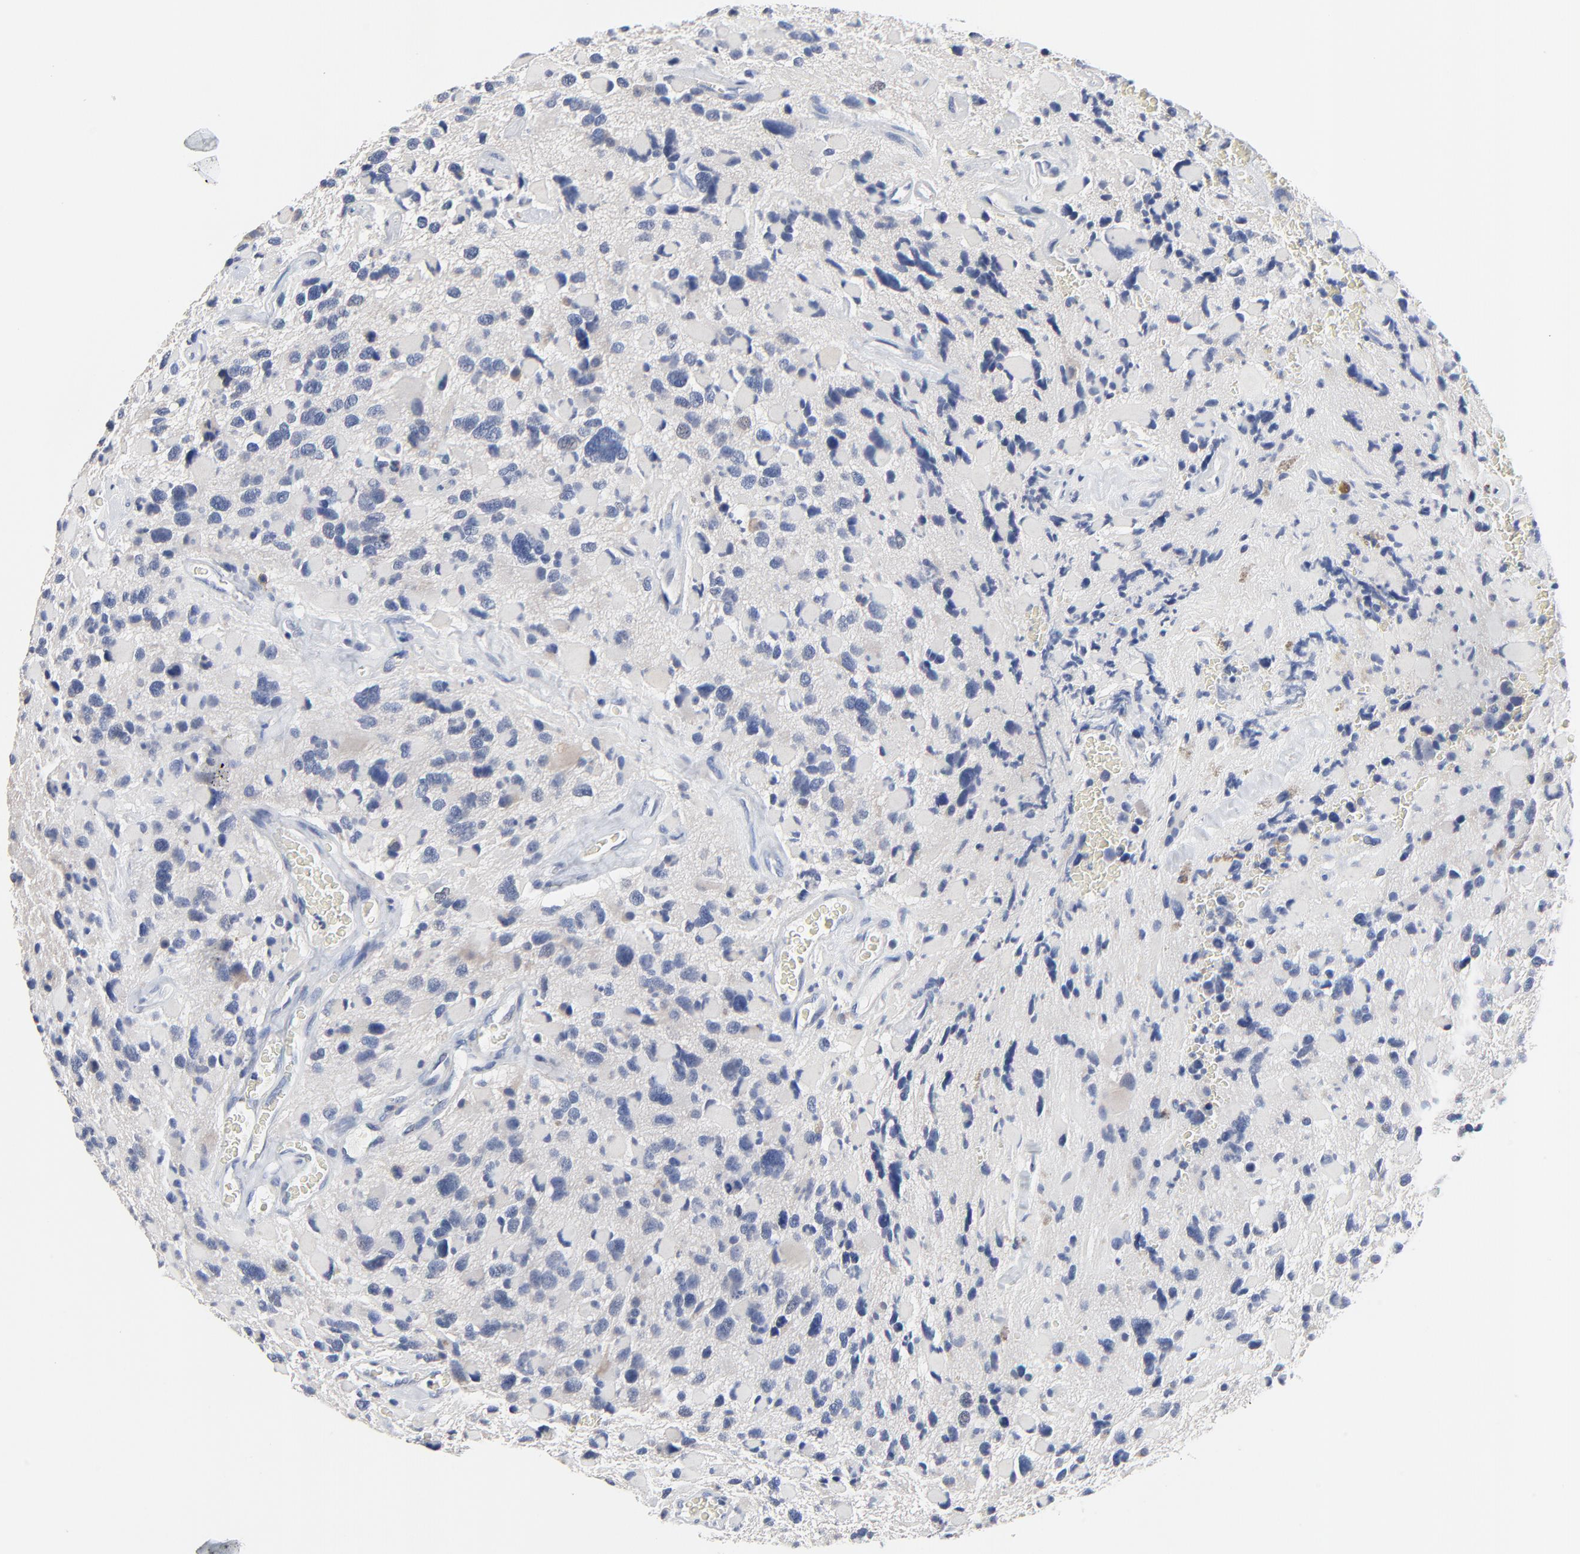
{"staining": {"intensity": "negative", "quantity": "none", "location": "none"}, "tissue": "glioma", "cell_type": "Tumor cells", "image_type": "cancer", "snomed": [{"axis": "morphology", "description": "Glioma, malignant, High grade"}, {"axis": "topography", "description": "Brain"}], "caption": "A micrograph of glioma stained for a protein displays no brown staining in tumor cells.", "gene": "FBXL5", "patient": {"sex": "female", "age": 37}}